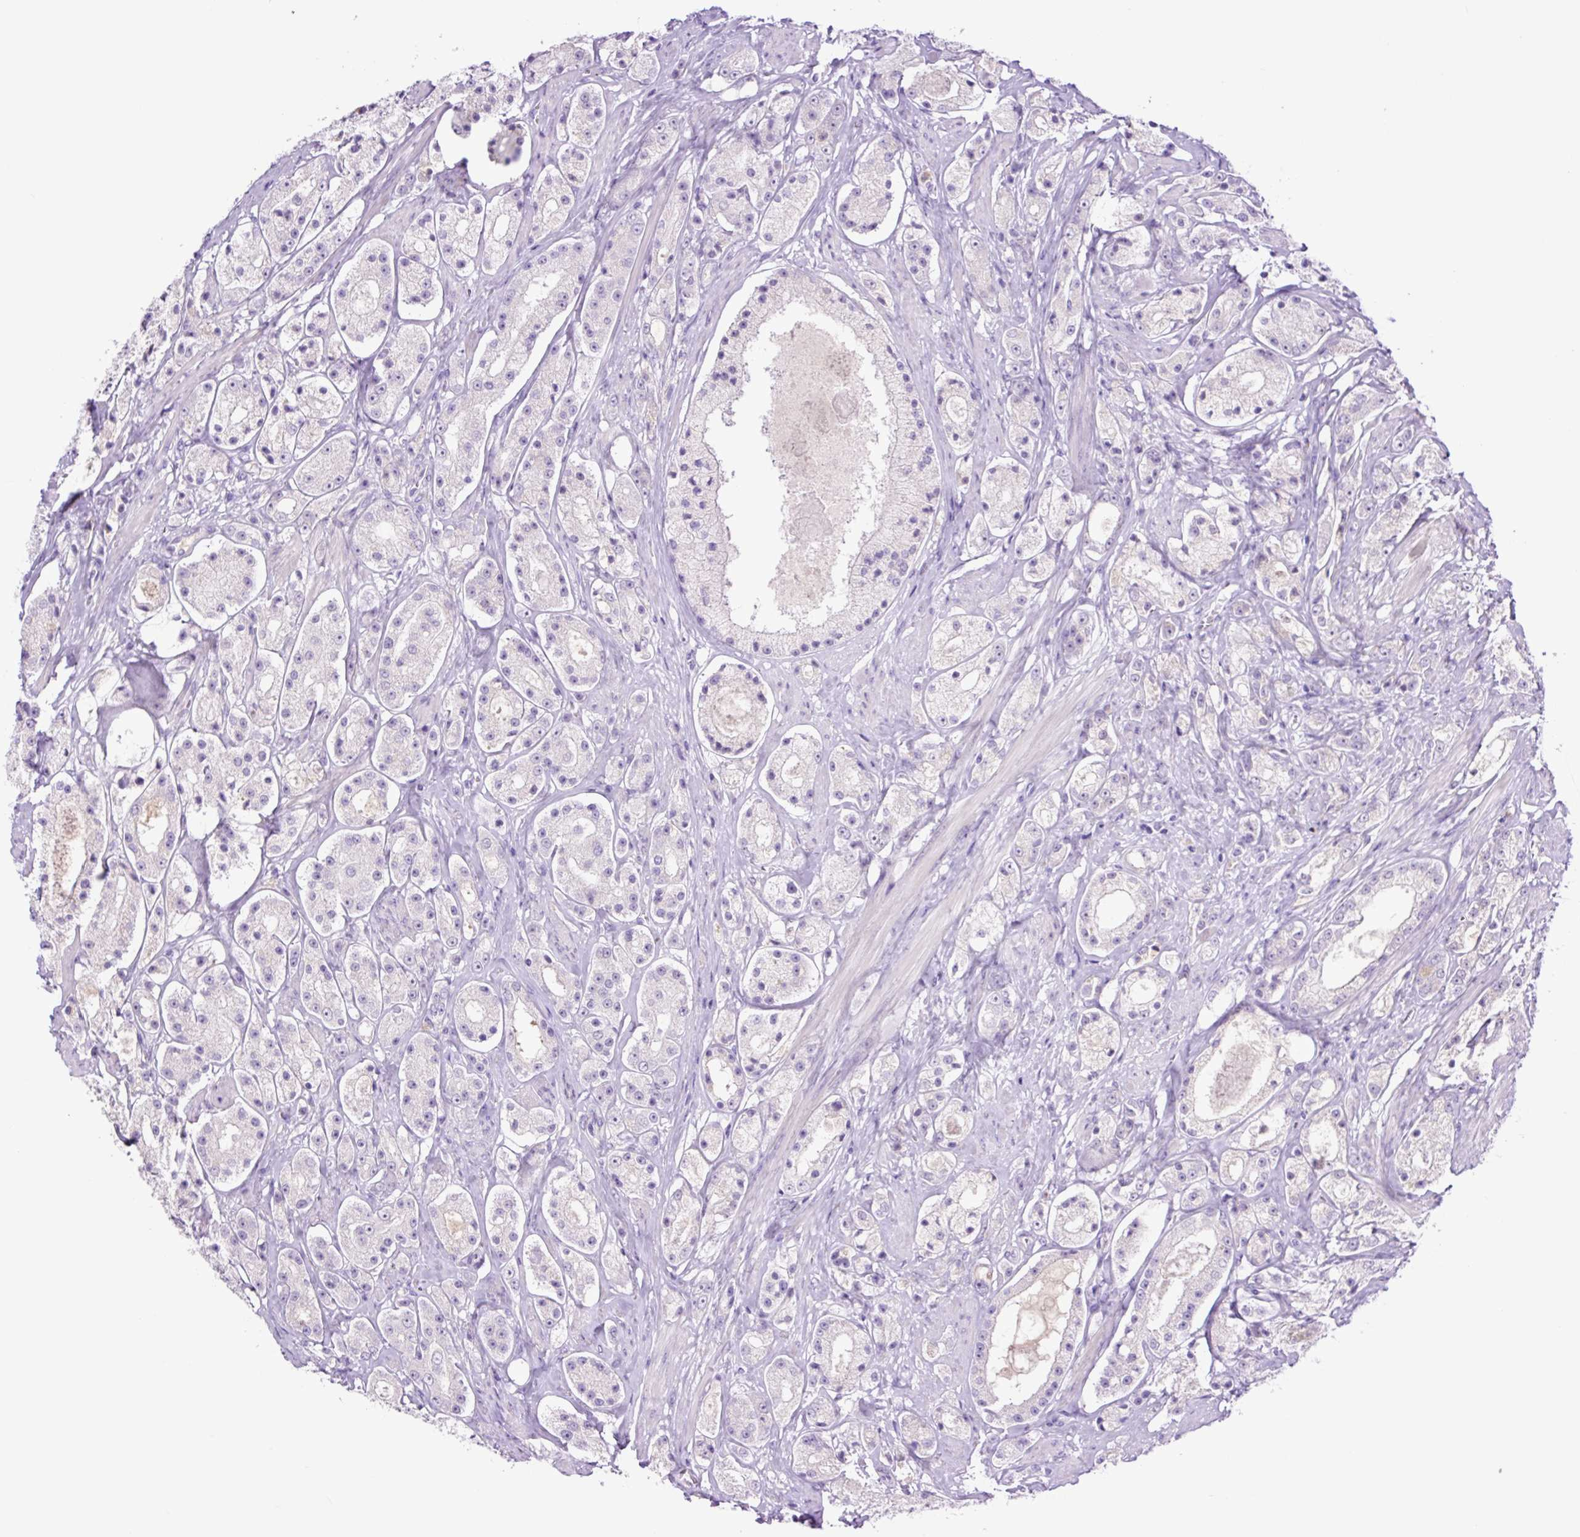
{"staining": {"intensity": "negative", "quantity": "none", "location": "none"}, "tissue": "prostate cancer", "cell_type": "Tumor cells", "image_type": "cancer", "snomed": [{"axis": "morphology", "description": "Adenocarcinoma, High grade"}, {"axis": "topography", "description": "Prostate"}], "caption": "Human prostate adenocarcinoma (high-grade) stained for a protein using immunohistochemistry (IHC) demonstrates no staining in tumor cells.", "gene": "MFSD3", "patient": {"sex": "male", "age": 67}}